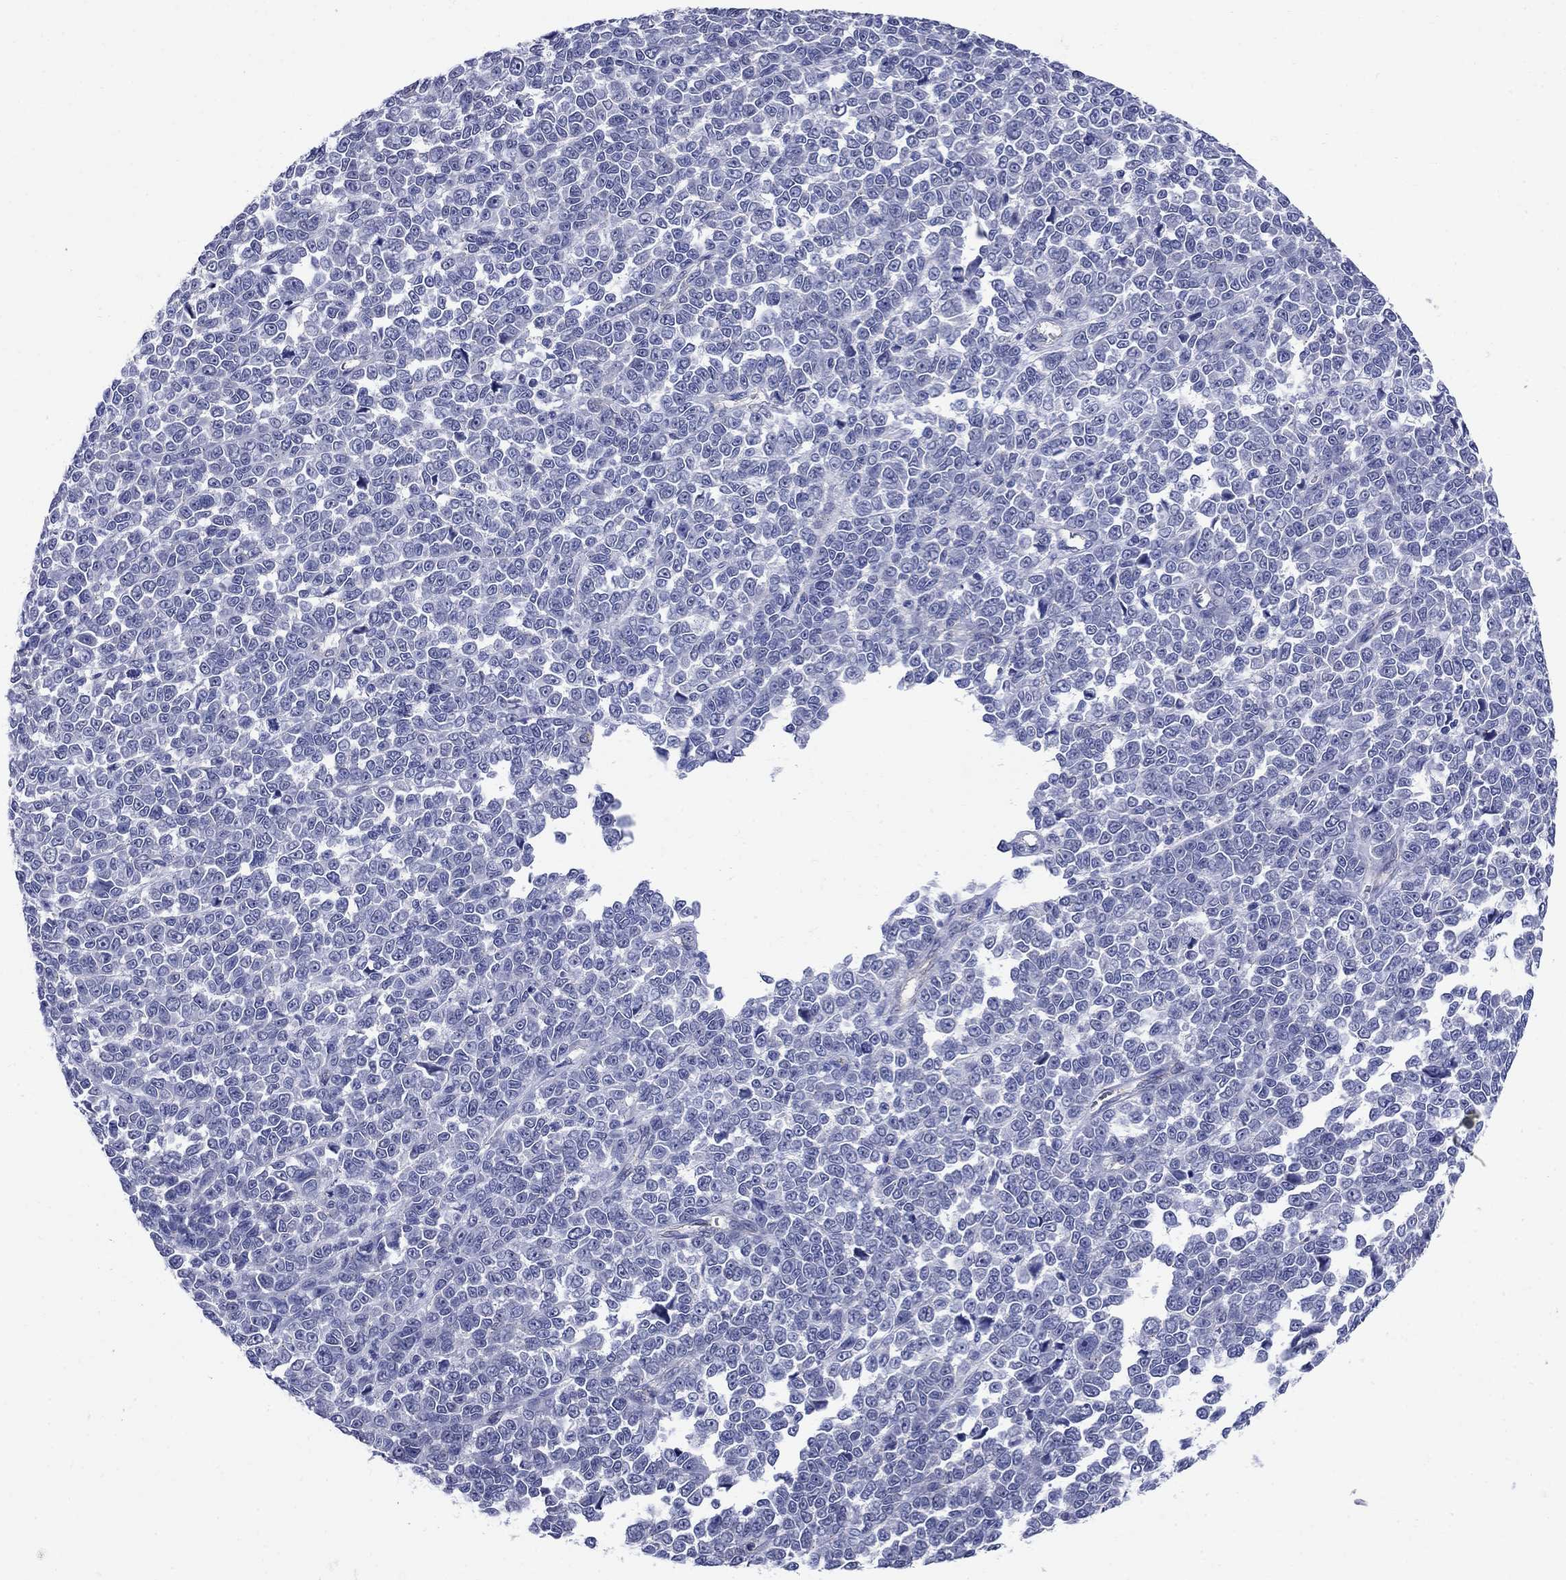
{"staining": {"intensity": "negative", "quantity": "none", "location": "none"}, "tissue": "melanoma", "cell_type": "Tumor cells", "image_type": "cancer", "snomed": [{"axis": "morphology", "description": "Malignant melanoma, NOS"}, {"axis": "topography", "description": "Skin"}], "caption": "IHC of malignant melanoma exhibits no expression in tumor cells.", "gene": "SMCP", "patient": {"sex": "female", "age": 95}}